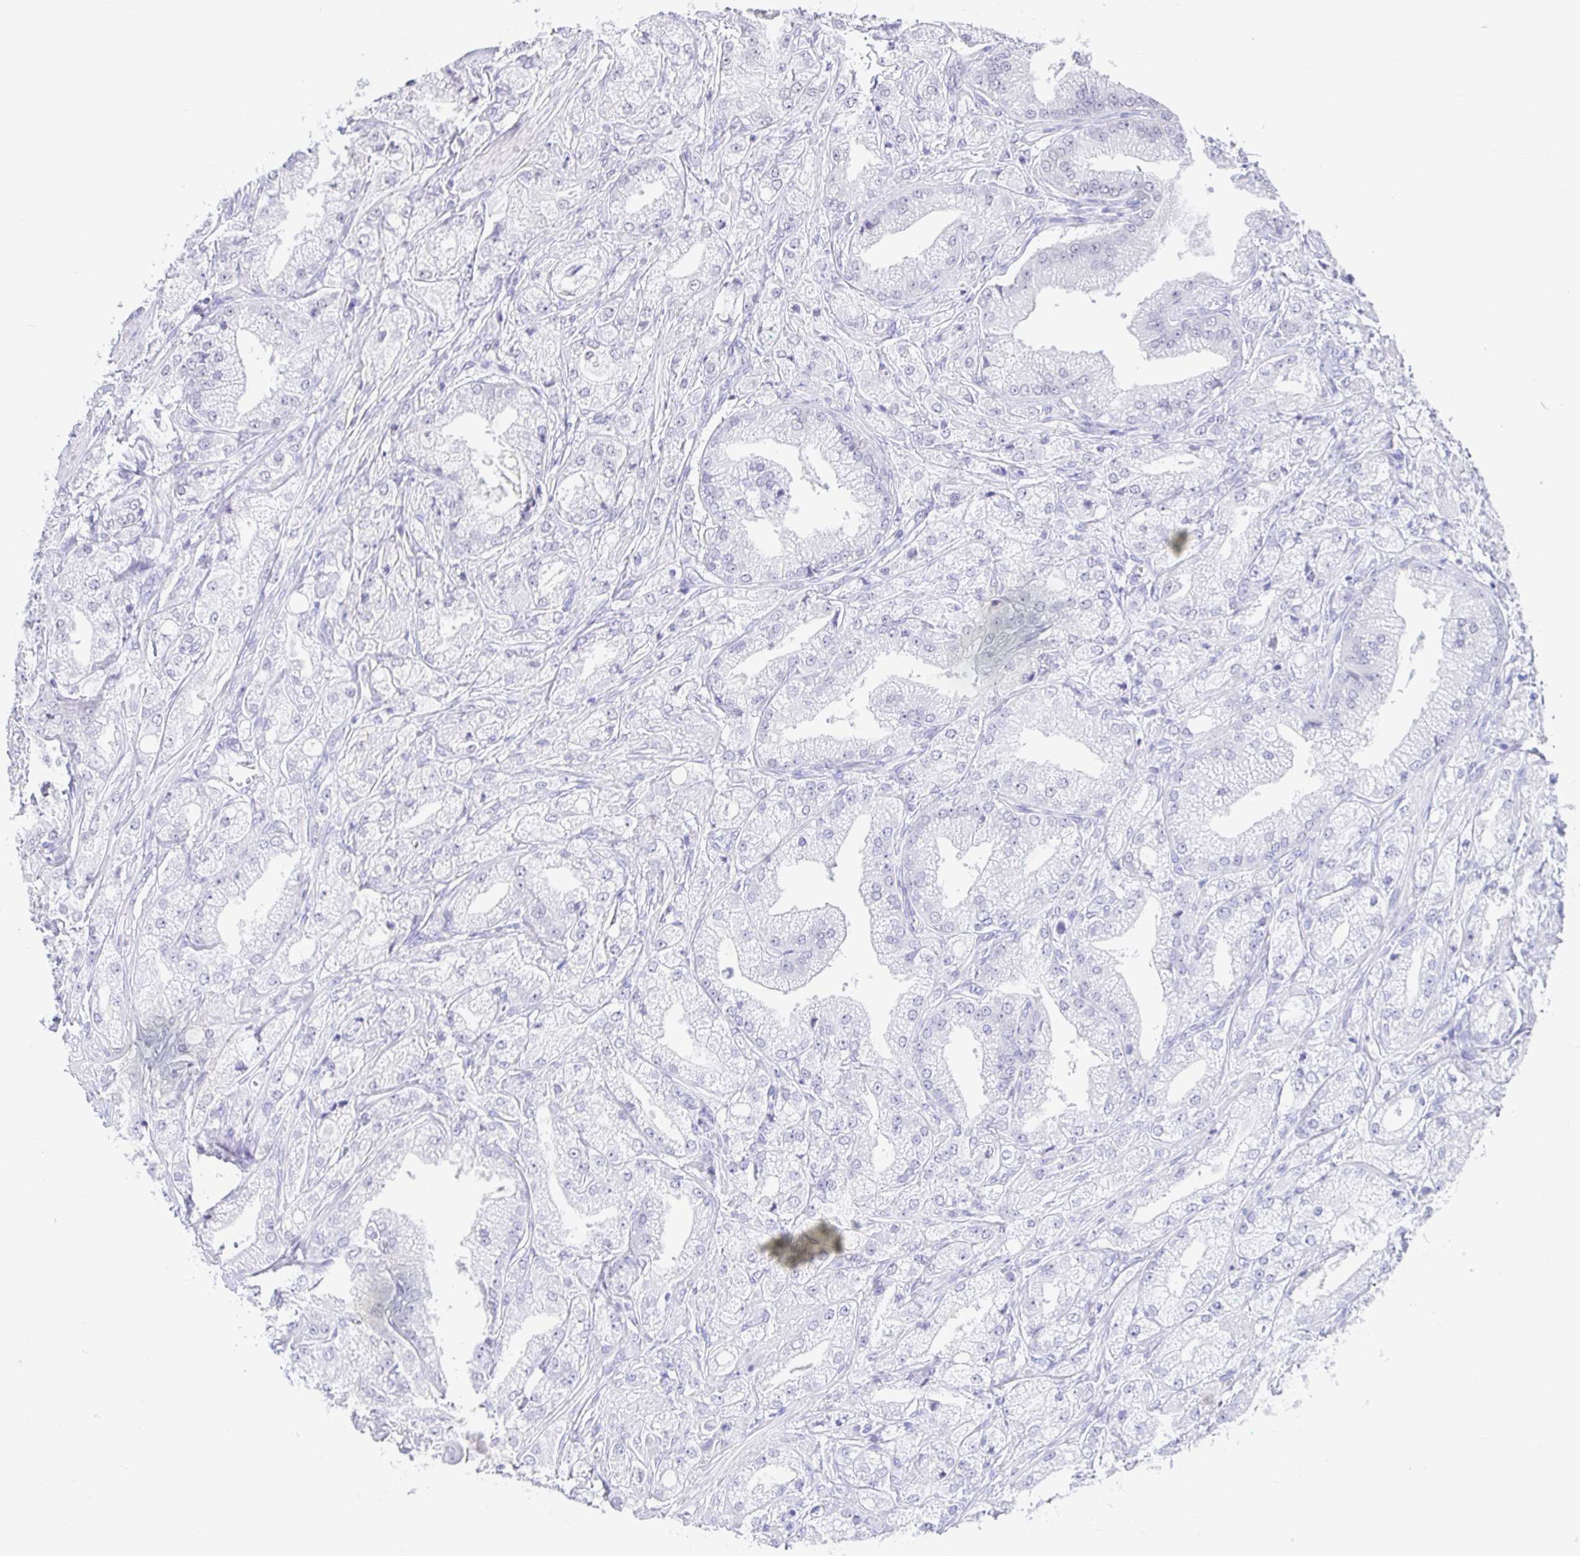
{"staining": {"intensity": "negative", "quantity": "none", "location": "none"}, "tissue": "prostate cancer", "cell_type": "Tumor cells", "image_type": "cancer", "snomed": [{"axis": "morphology", "description": "Adenocarcinoma, High grade"}, {"axis": "topography", "description": "Prostate"}], "caption": "This is a image of immunohistochemistry staining of prostate cancer, which shows no positivity in tumor cells.", "gene": "EZHIP", "patient": {"sex": "male", "age": 61}}